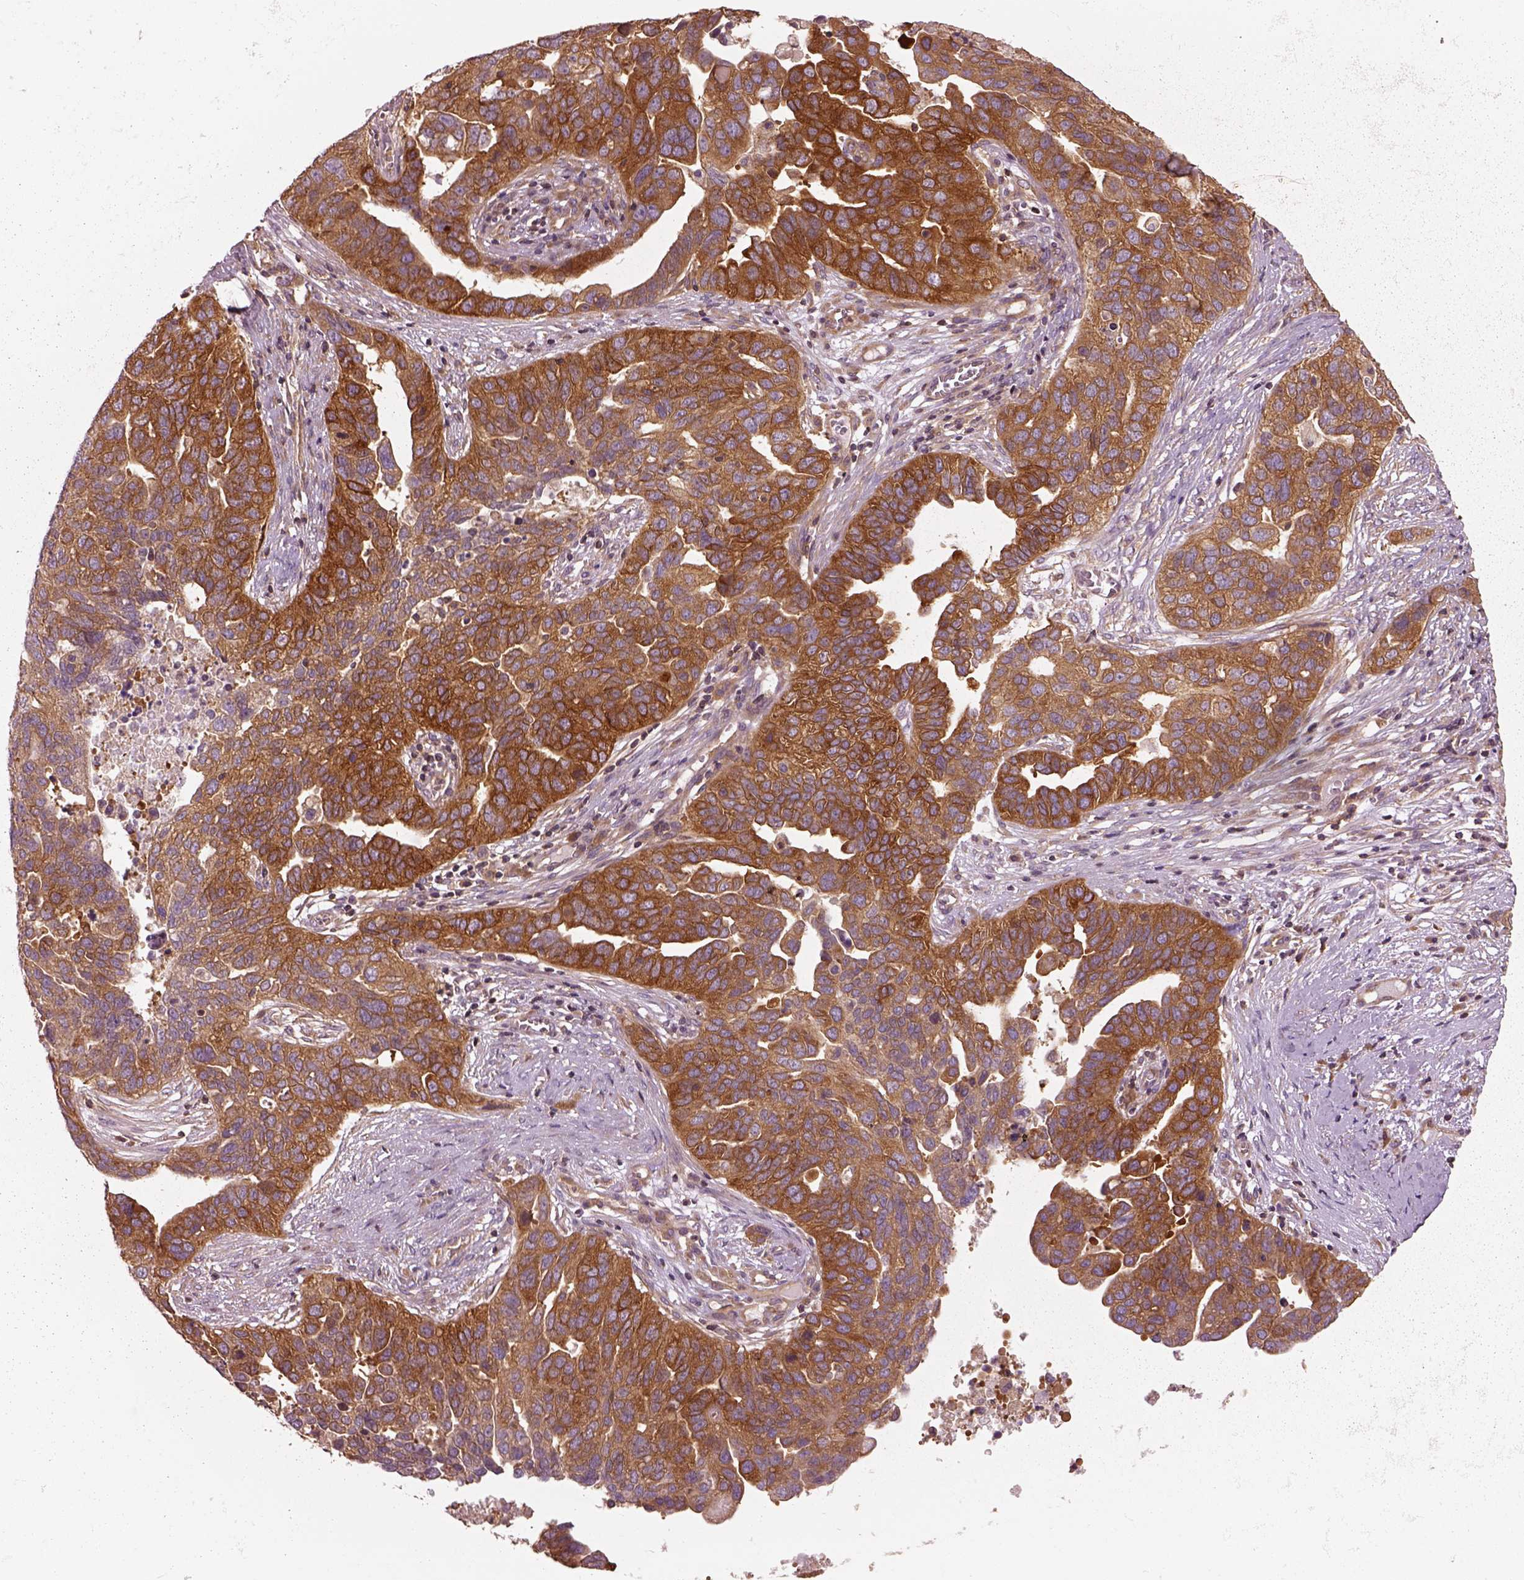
{"staining": {"intensity": "moderate", "quantity": ">75%", "location": "cytoplasmic/membranous"}, "tissue": "ovarian cancer", "cell_type": "Tumor cells", "image_type": "cancer", "snomed": [{"axis": "morphology", "description": "Carcinoma, endometroid"}, {"axis": "topography", "description": "Soft tissue"}, {"axis": "topography", "description": "Ovary"}], "caption": "The immunohistochemical stain highlights moderate cytoplasmic/membranous expression in tumor cells of ovarian cancer tissue.", "gene": "CAD", "patient": {"sex": "female", "age": 52}}